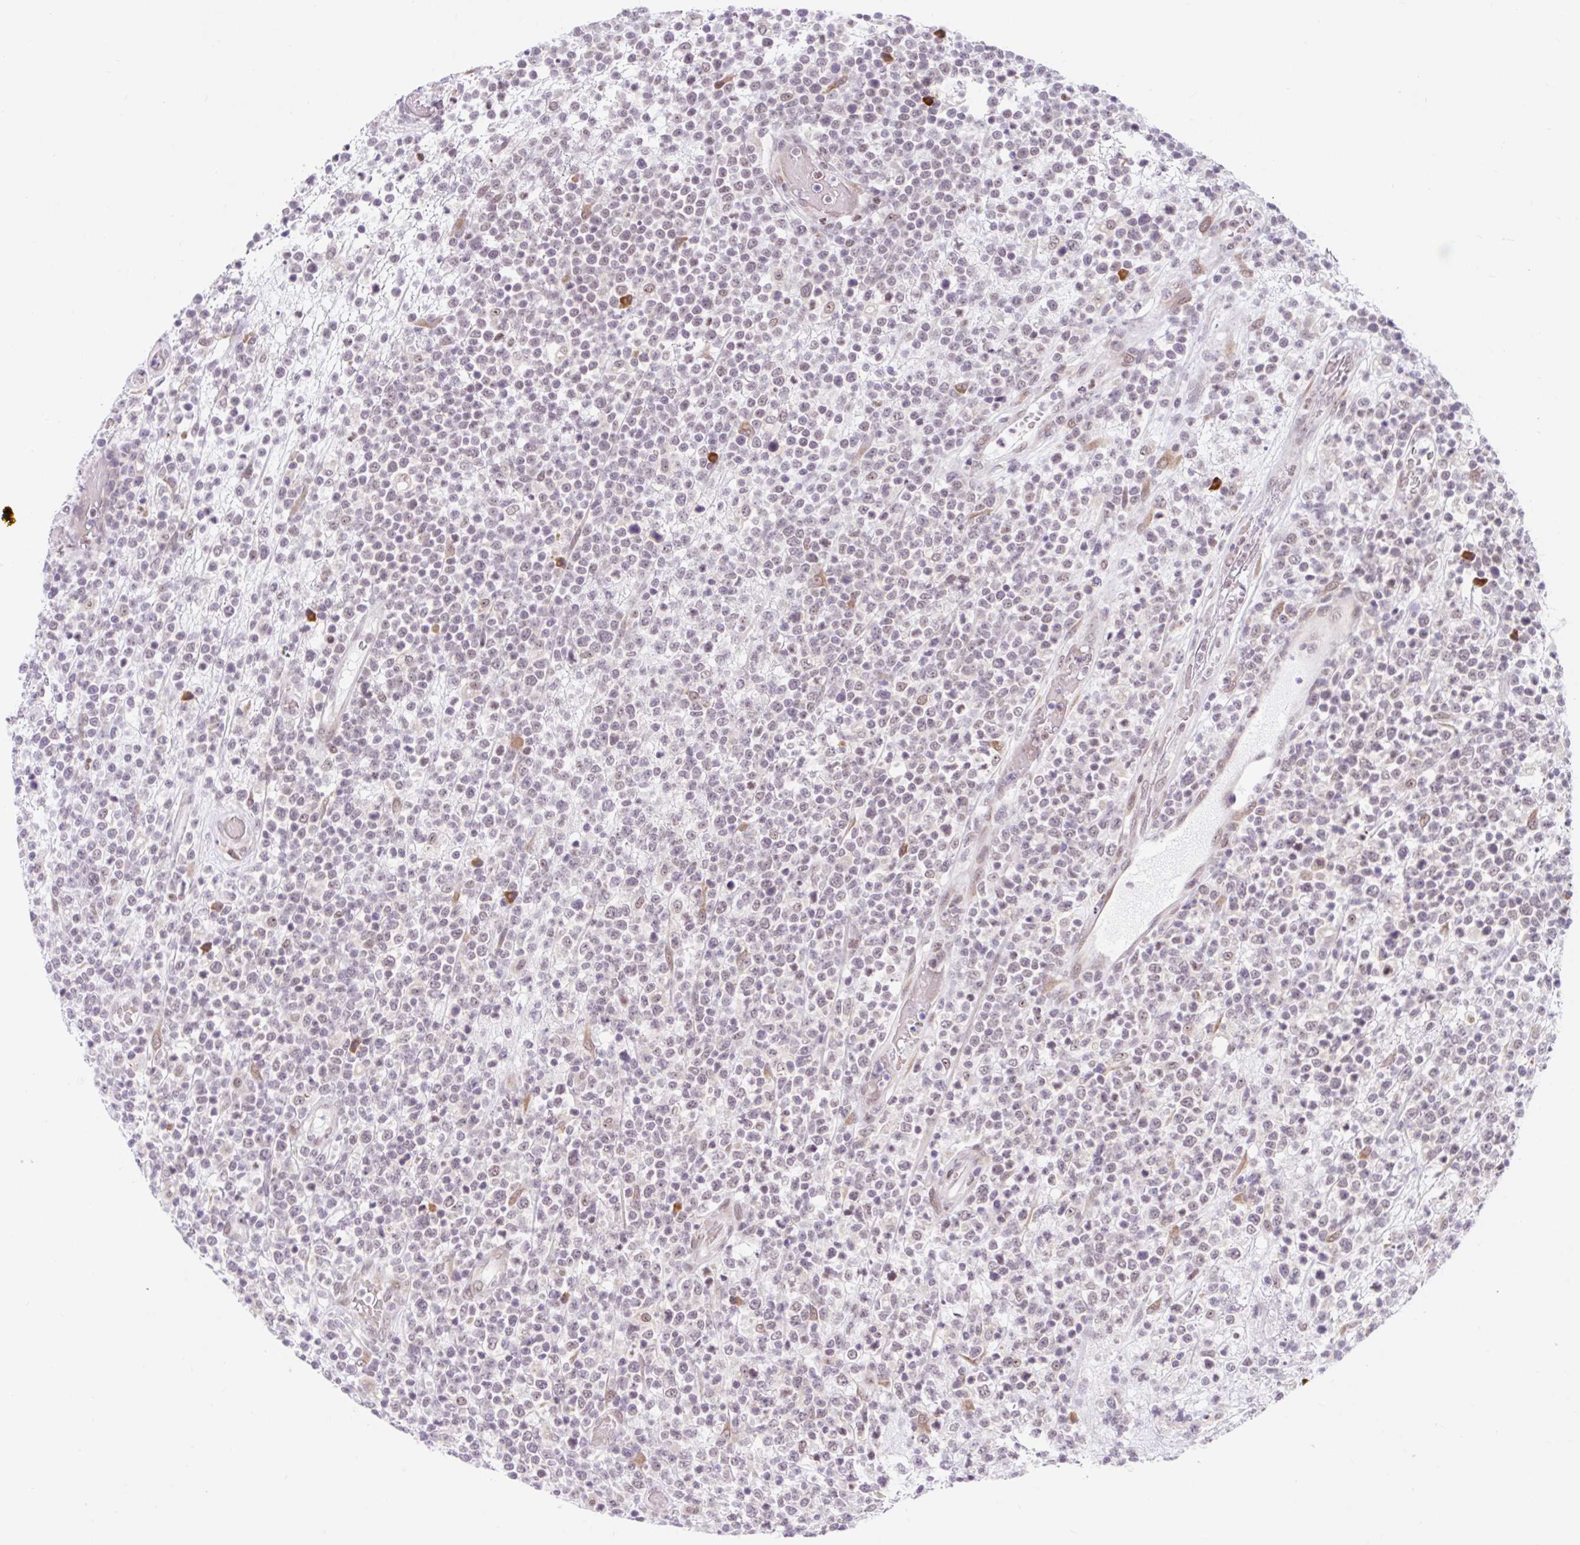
{"staining": {"intensity": "negative", "quantity": "none", "location": "none"}, "tissue": "lymphoma", "cell_type": "Tumor cells", "image_type": "cancer", "snomed": [{"axis": "morphology", "description": "Malignant lymphoma, non-Hodgkin's type, High grade"}, {"axis": "topography", "description": "Colon"}], "caption": "This is a micrograph of IHC staining of lymphoma, which shows no staining in tumor cells.", "gene": "SRSF10", "patient": {"sex": "female", "age": 53}}